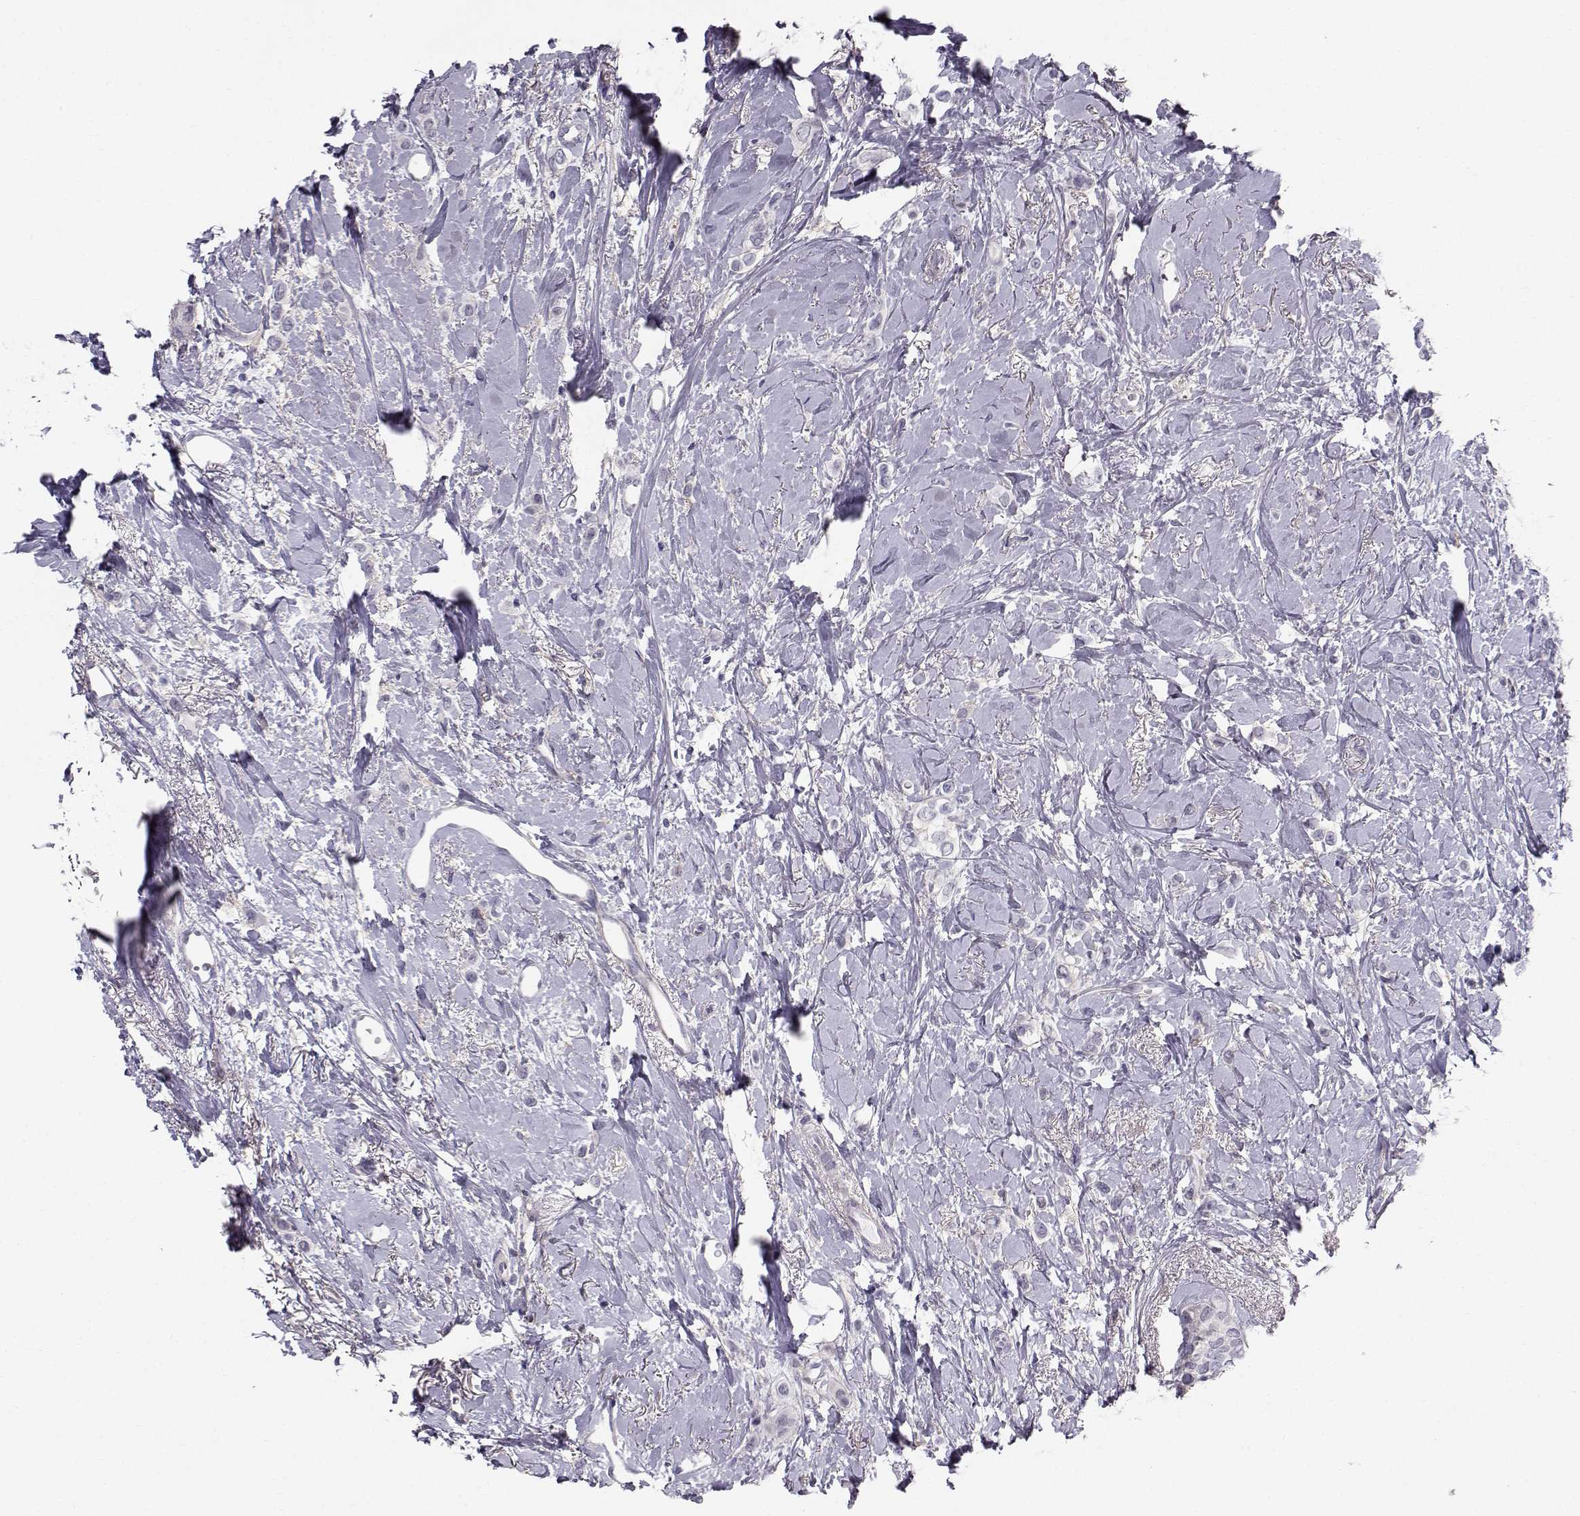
{"staining": {"intensity": "negative", "quantity": "none", "location": "none"}, "tissue": "breast cancer", "cell_type": "Tumor cells", "image_type": "cancer", "snomed": [{"axis": "morphology", "description": "Lobular carcinoma"}, {"axis": "topography", "description": "Breast"}], "caption": "Photomicrograph shows no significant protein expression in tumor cells of lobular carcinoma (breast).", "gene": "SPDYE4", "patient": {"sex": "female", "age": 66}}